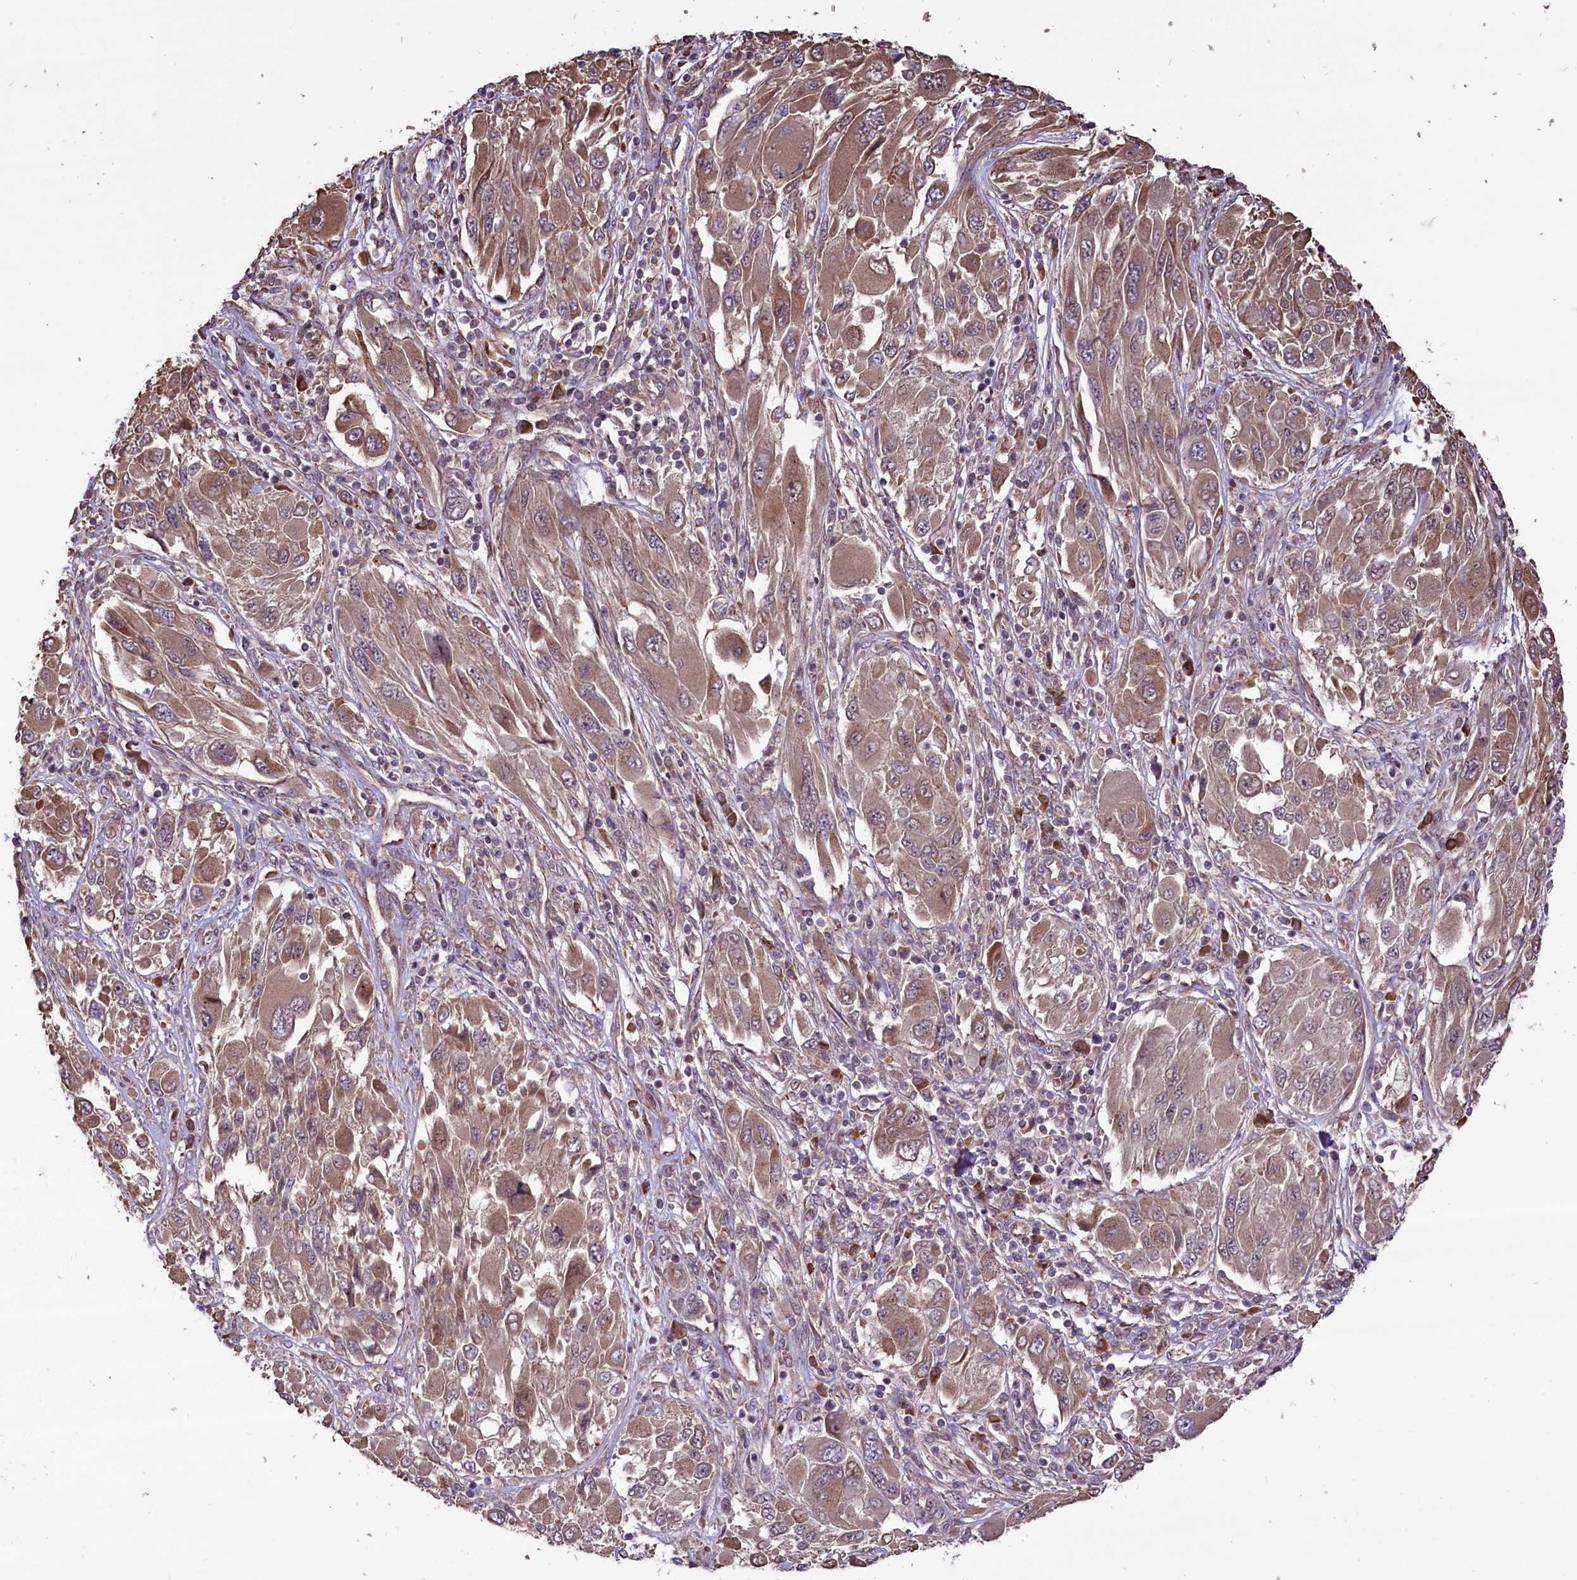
{"staining": {"intensity": "weak", "quantity": ">75%", "location": "cytoplasmic/membranous"}, "tissue": "melanoma", "cell_type": "Tumor cells", "image_type": "cancer", "snomed": [{"axis": "morphology", "description": "Malignant melanoma, NOS"}, {"axis": "topography", "description": "Skin"}], "caption": "Malignant melanoma stained for a protein exhibits weak cytoplasmic/membranous positivity in tumor cells. The staining was performed using DAB to visualize the protein expression in brown, while the nuclei were stained in blue with hematoxylin (Magnification: 20x).", "gene": "HDAC5", "patient": {"sex": "female", "age": 91}}